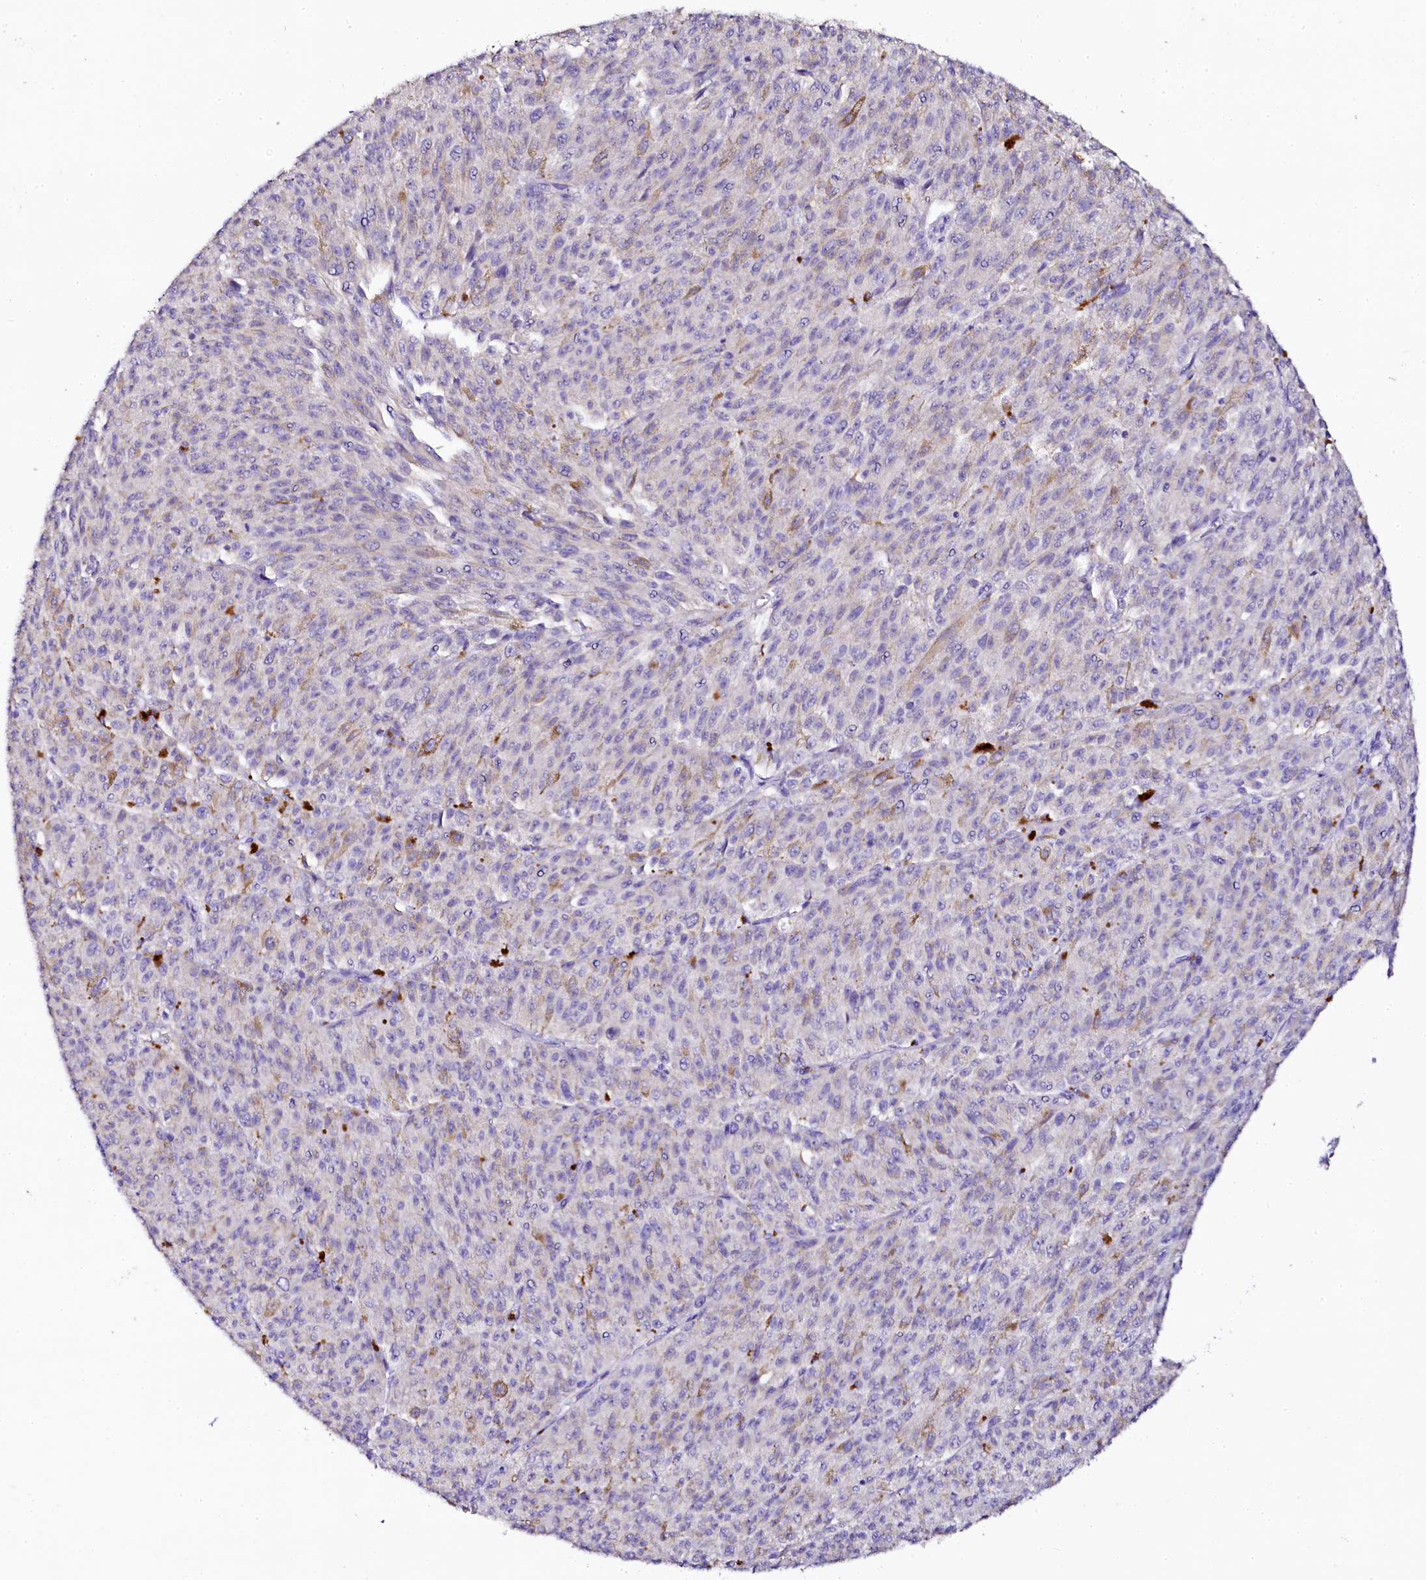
{"staining": {"intensity": "negative", "quantity": "none", "location": "none"}, "tissue": "melanoma", "cell_type": "Tumor cells", "image_type": "cancer", "snomed": [{"axis": "morphology", "description": "Malignant melanoma, NOS"}, {"axis": "topography", "description": "Skin"}], "caption": "A micrograph of human malignant melanoma is negative for staining in tumor cells. The staining was performed using DAB (3,3'-diaminobenzidine) to visualize the protein expression in brown, while the nuclei were stained in blue with hematoxylin (Magnification: 20x).", "gene": "NAA16", "patient": {"sex": "female", "age": 52}}